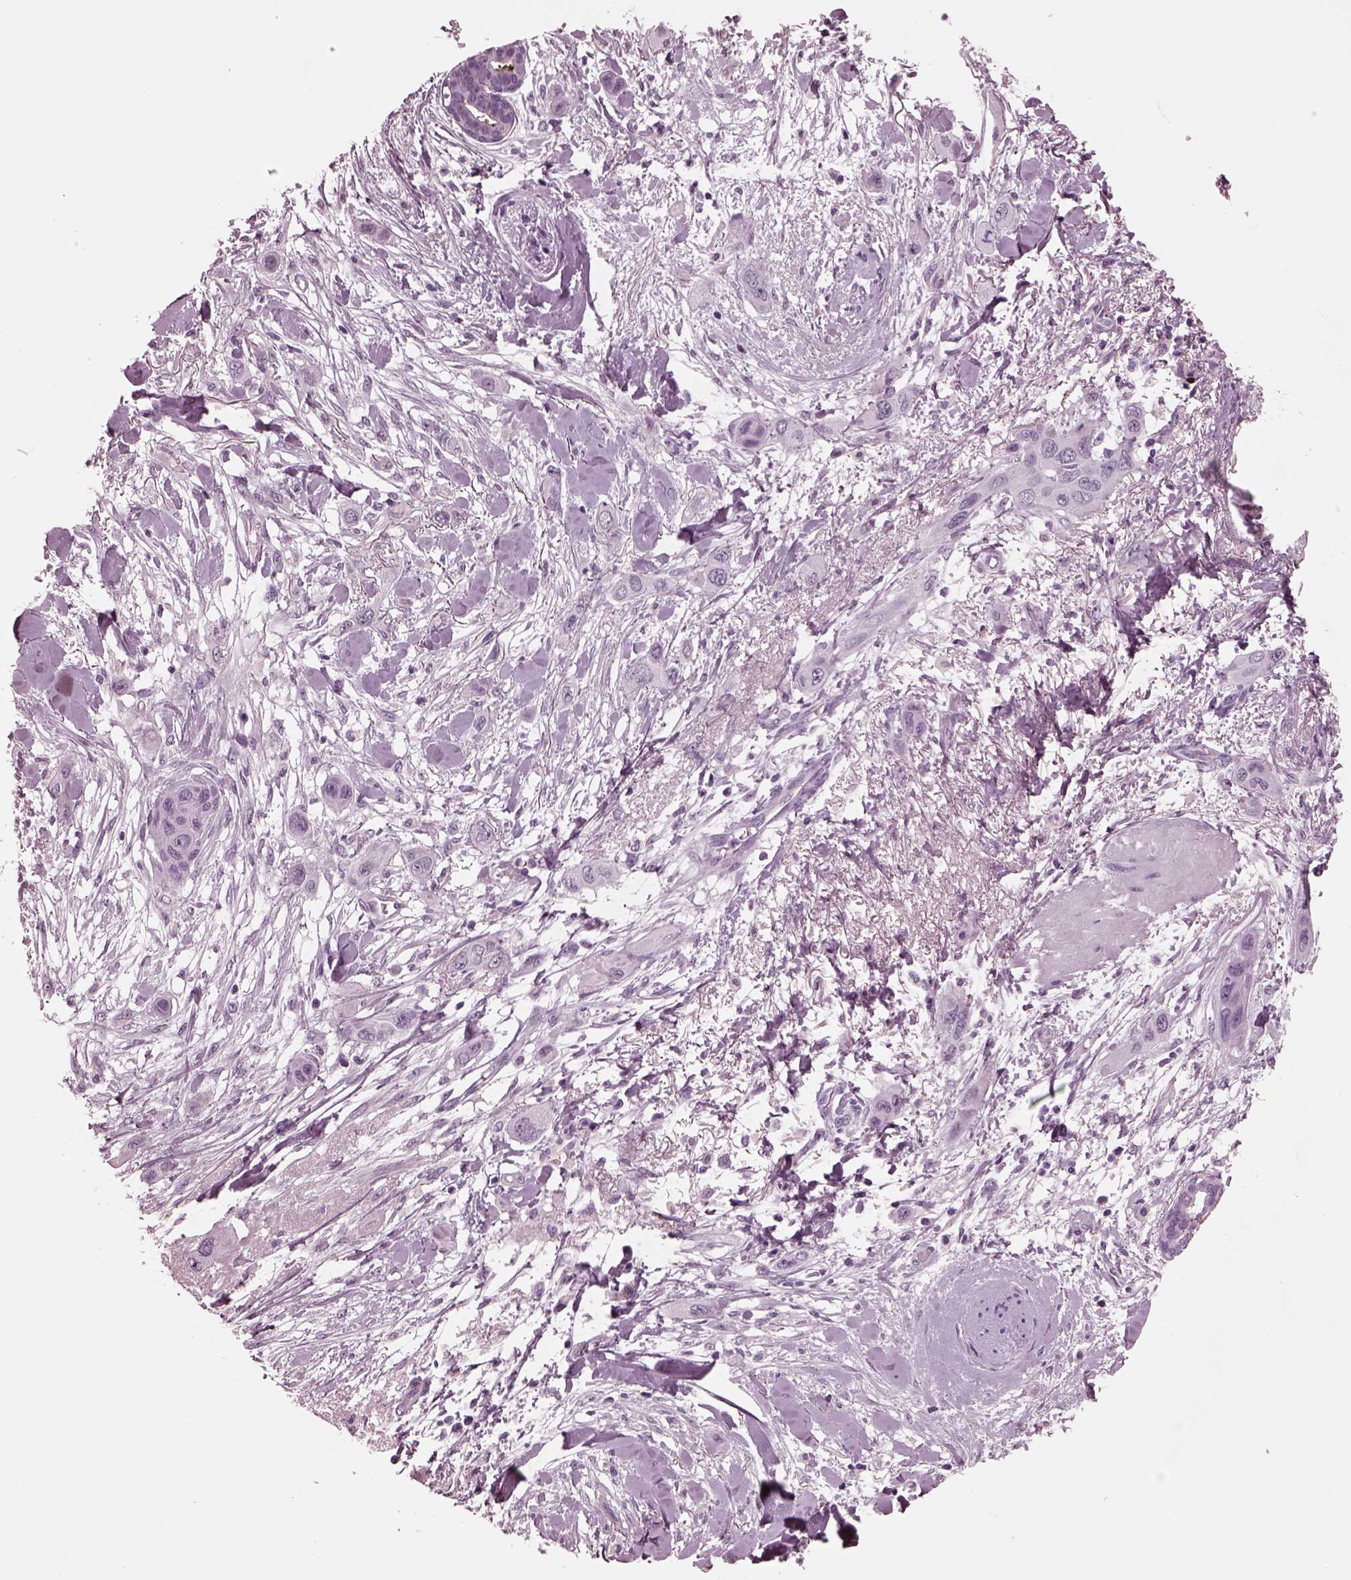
{"staining": {"intensity": "negative", "quantity": "none", "location": "none"}, "tissue": "skin cancer", "cell_type": "Tumor cells", "image_type": "cancer", "snomed": [{"axis": "morphology", "description": "Squamous cell carcinoma, NOS"}, {"axis": "topography", "description": "Skin"}], "caption": "The histopathology image demonstrates no significant positivity in tumor cells of skin cancer (squamous cell carcinoma).", "gene": "MIB2", "patient": {"sex": "male", "age": 79}}